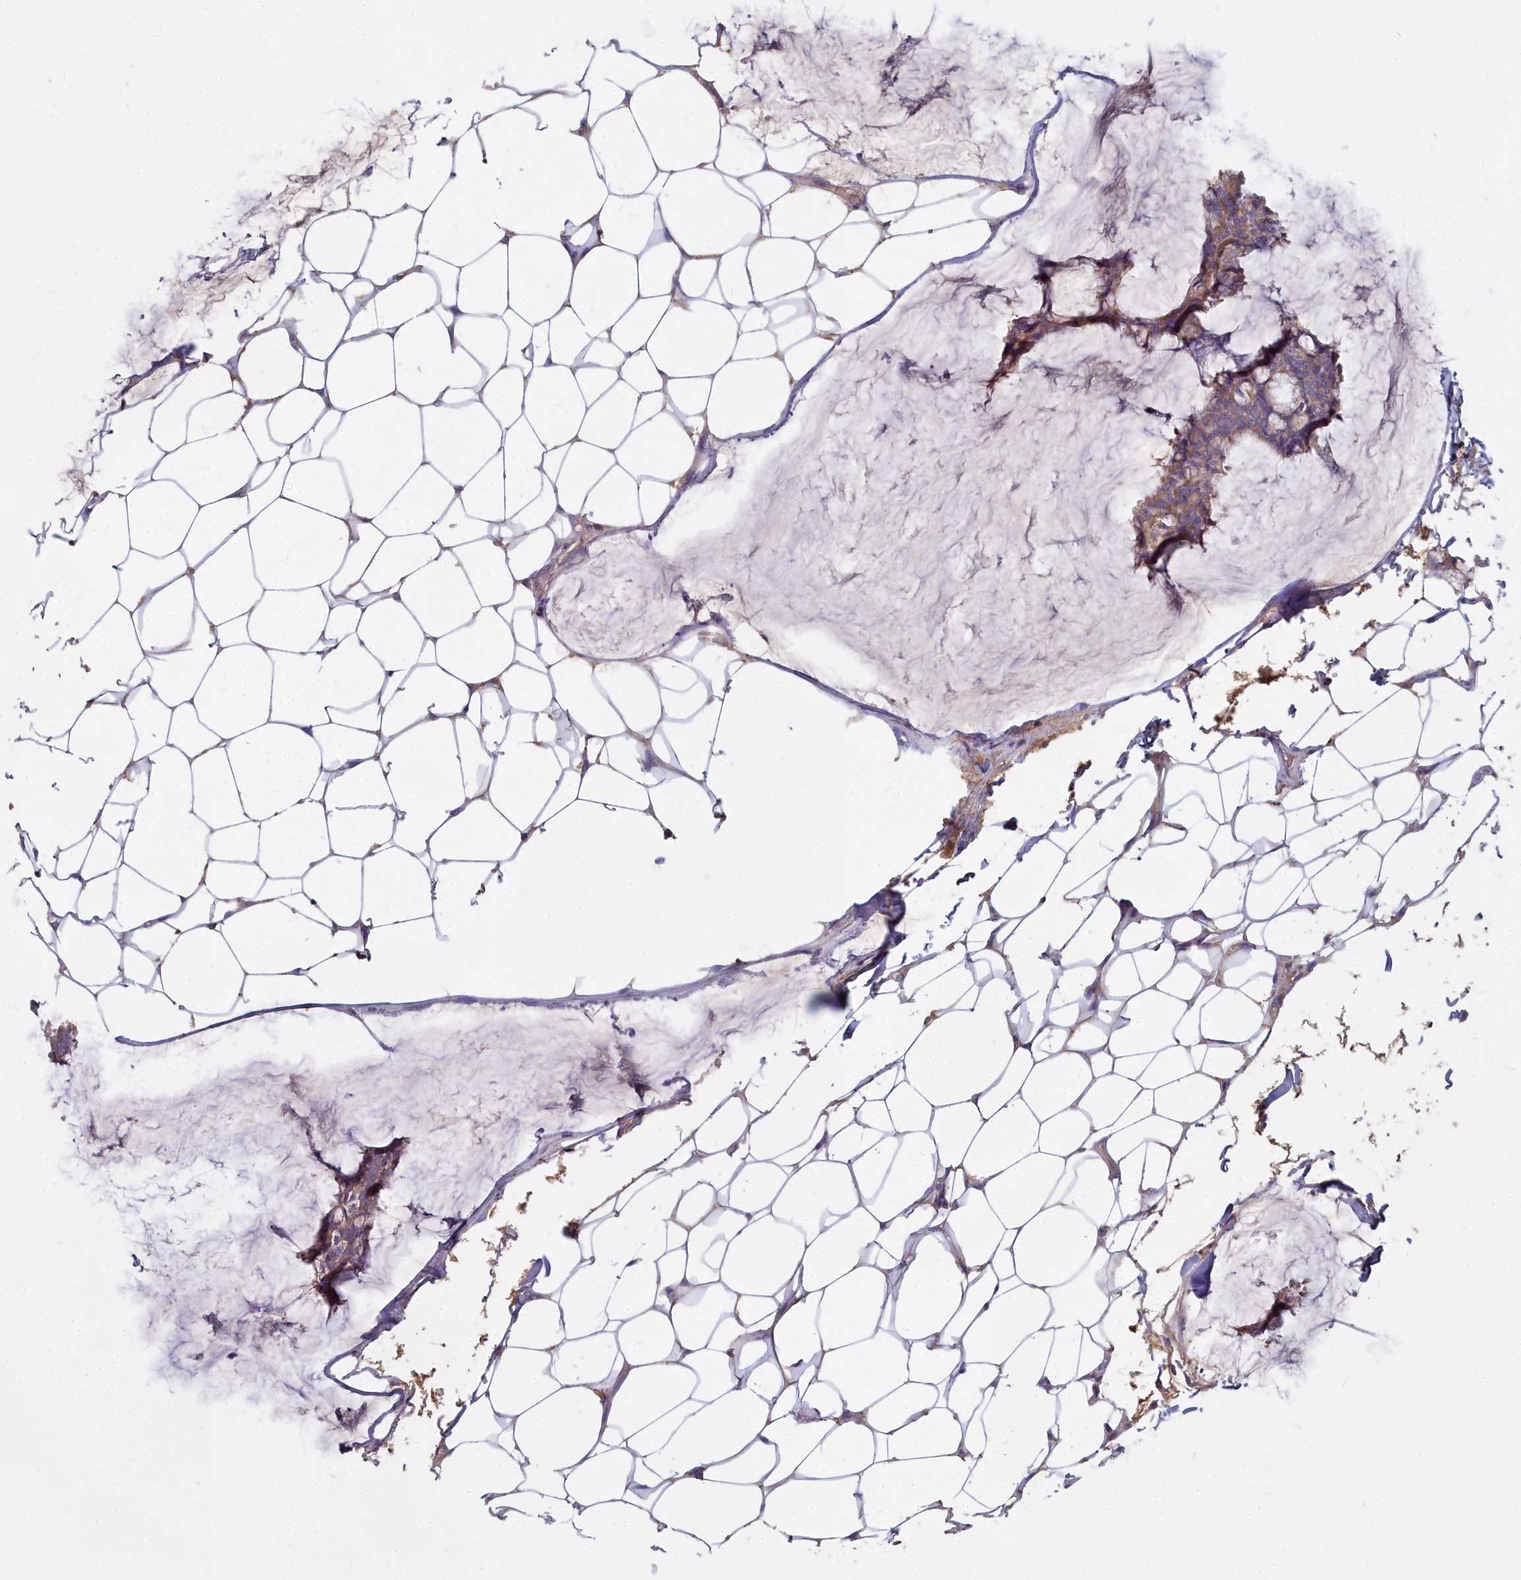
{"staining": {"intensity": "weak", "quantity": "25%-75%", "location": "cytoplasmic/membranous"}, "tissue": "breast cancer", "cell_type": "Tumor cells", "image_type": "cancer", "snomed": [{"axis": "morphology", "description": "Duct carcinoma"}, {"axis": "topography", "description": "Breast"}], "caption": "Human breast infiltrating ductal carcinoma stained for a protein (brown) demonstrates weak cytoplasmic/membranous positive expression in about 25%-75% of tumor cells.", "gene": "CCDC167", "patient": {"sex": "female", "age": 93}}